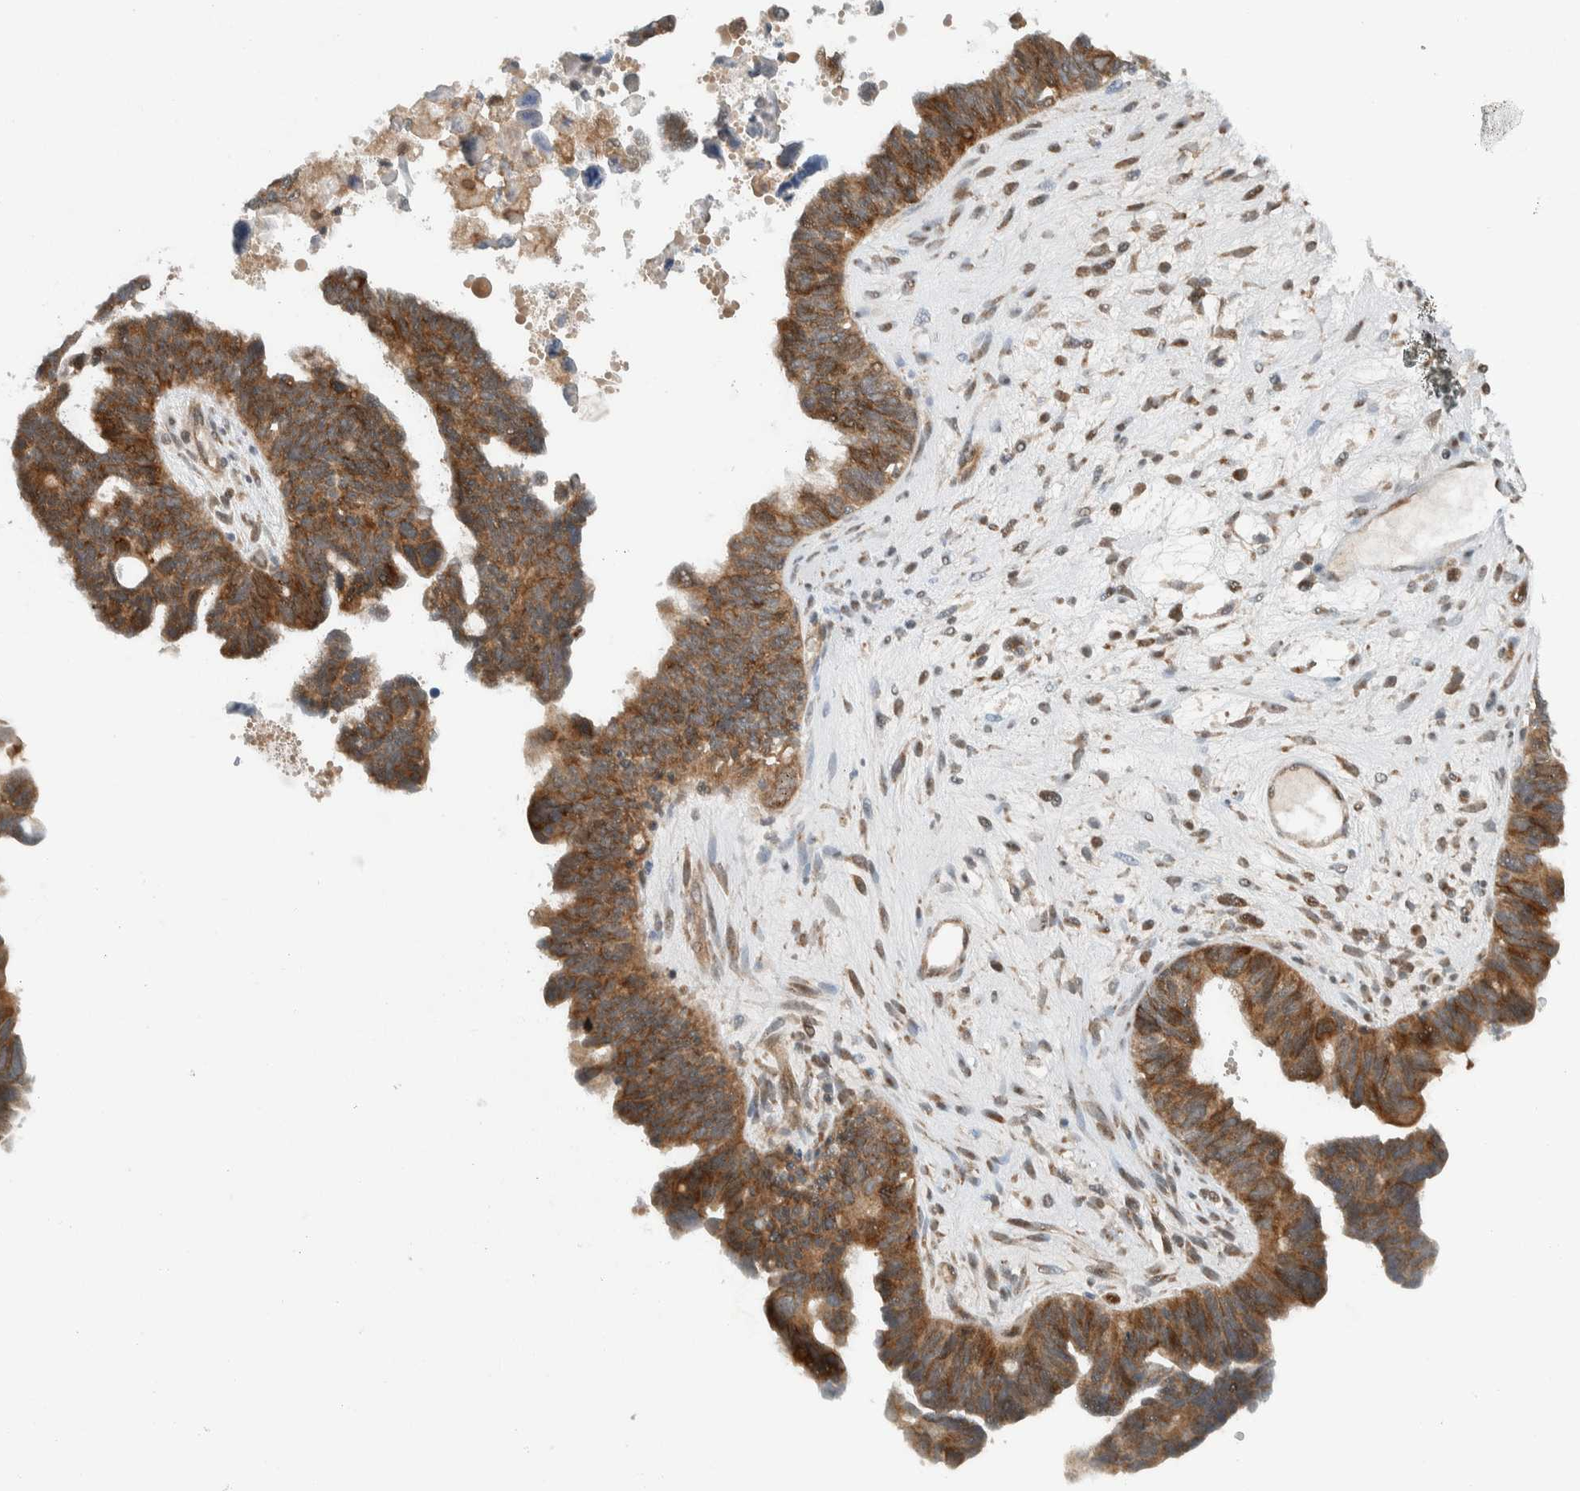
{"staining": {"intensity": "moderate", "quantity": ">75%", "location": "cytoplasmic/membranous"}, "tissue": "ovarian cancer", "cell_type": "Tumor cells", "image_type": "cancer", "snomed": [{"axis": "morphology", "description": "Cystadenocarcinoma, serous, NOS"}, {"axis": "topography", "description": "Ovary"}], "caption": "The photomicrograph demonstrates a brown stain indicating the presence of a protein in the cytoplasmic/membranous of tumor cells in ovarian cancer.", "gene": "KLHL6", "patient": {"sex": "female", "age": 79}}